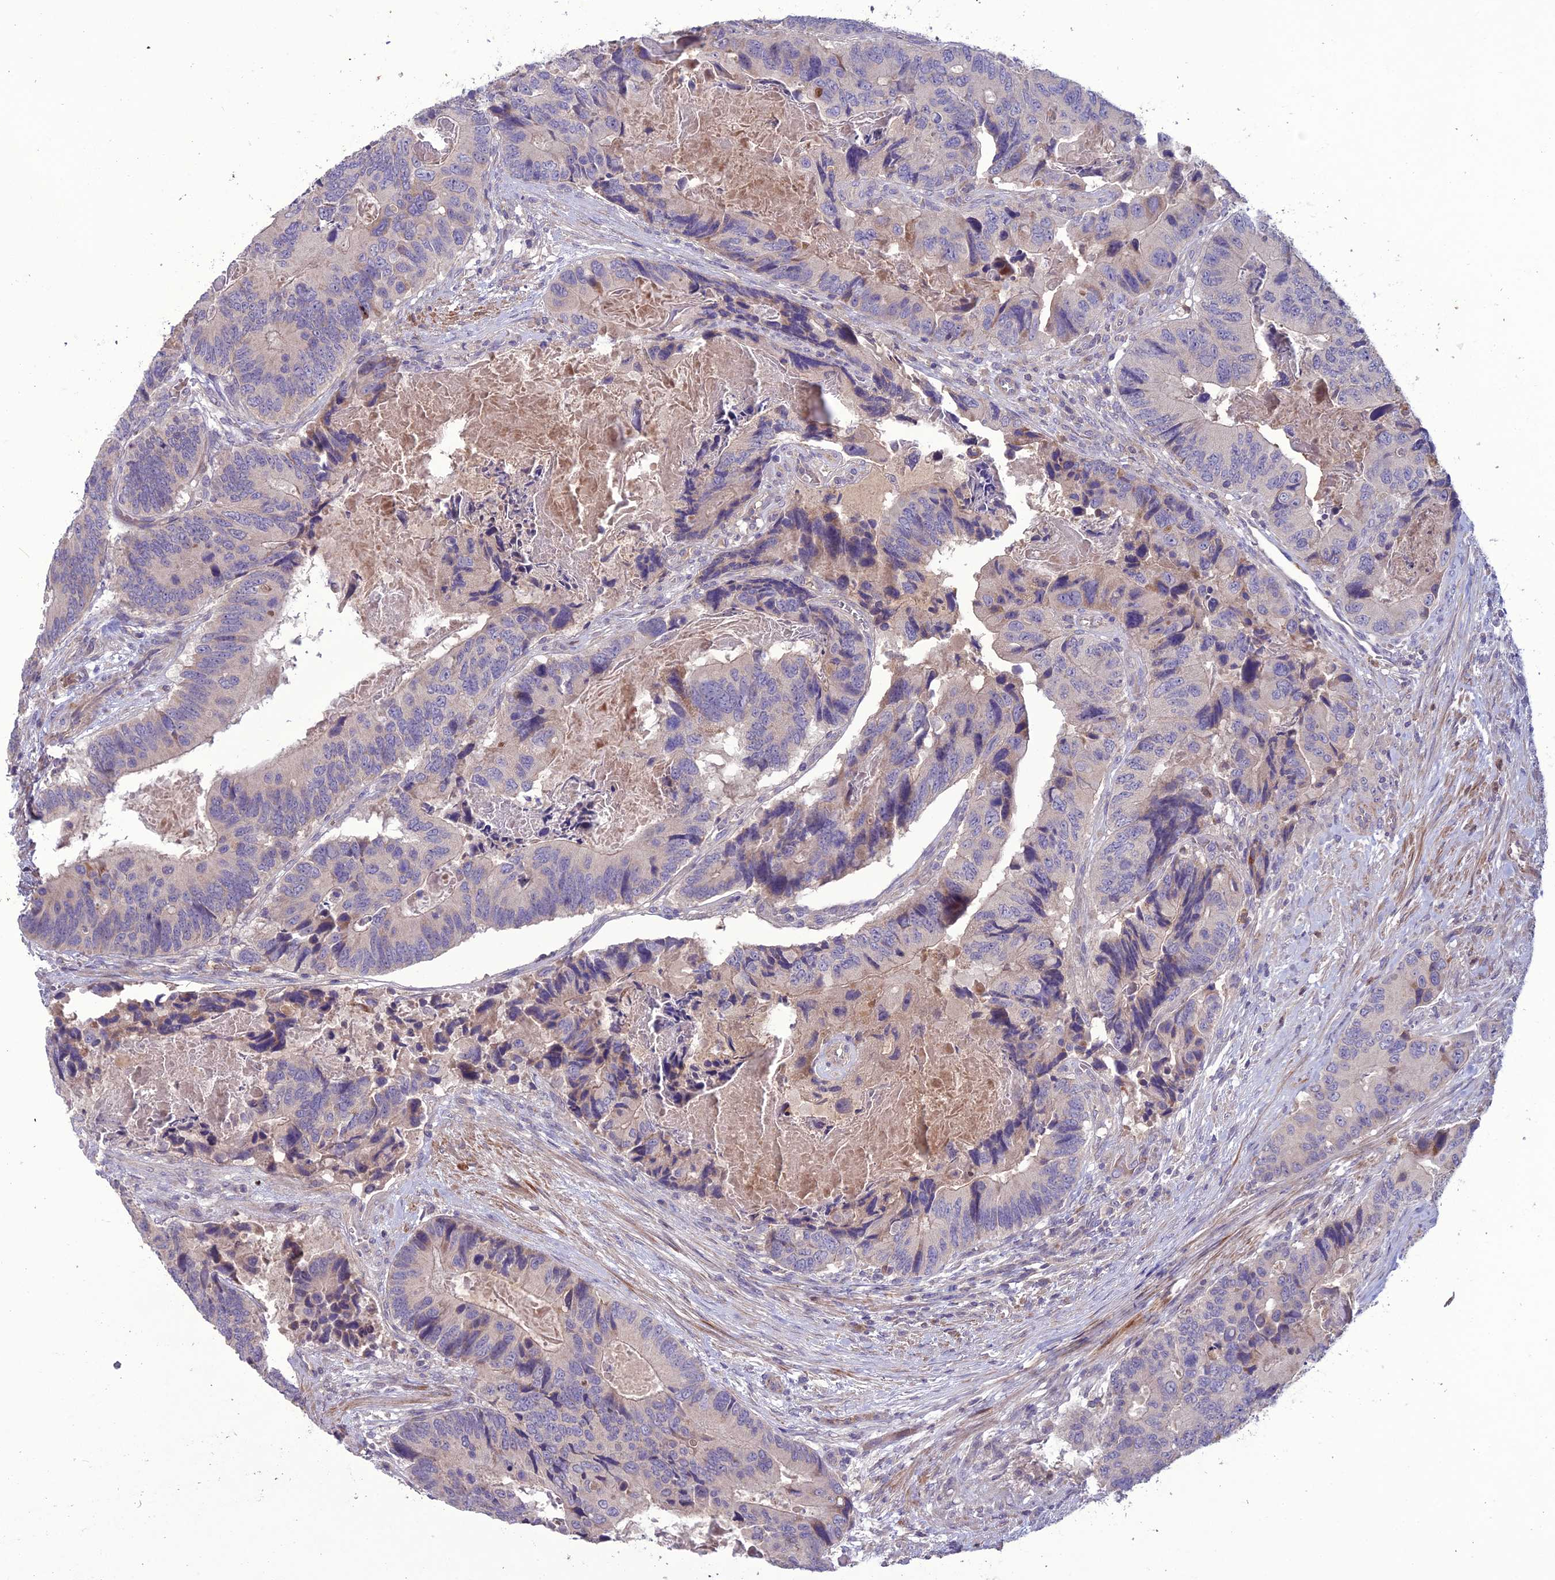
{"staining": {"intensity": "weak", "quantity": "<25%", "location": "cytoplasmic/membranous"}, "tissue": "colorectal cancer", "cell_type": "Tumor cells", "image_type": "cancer", "snomed": [{"axis": "morphology", "description": "Adenocarcinoma, NOS"}, {"axis": "topography", "description": "Colon"}], "caption": "Immunohistochemistry photomicrograph of neoplastic tissue: adenocarcinoma (colorectal) stained with DAB (3,3'-diaminobenzidine) reveals no significant protein expression in tumor cells.", "gene": "C2orf76", "patient": {"sex": "male", "age": 84}}